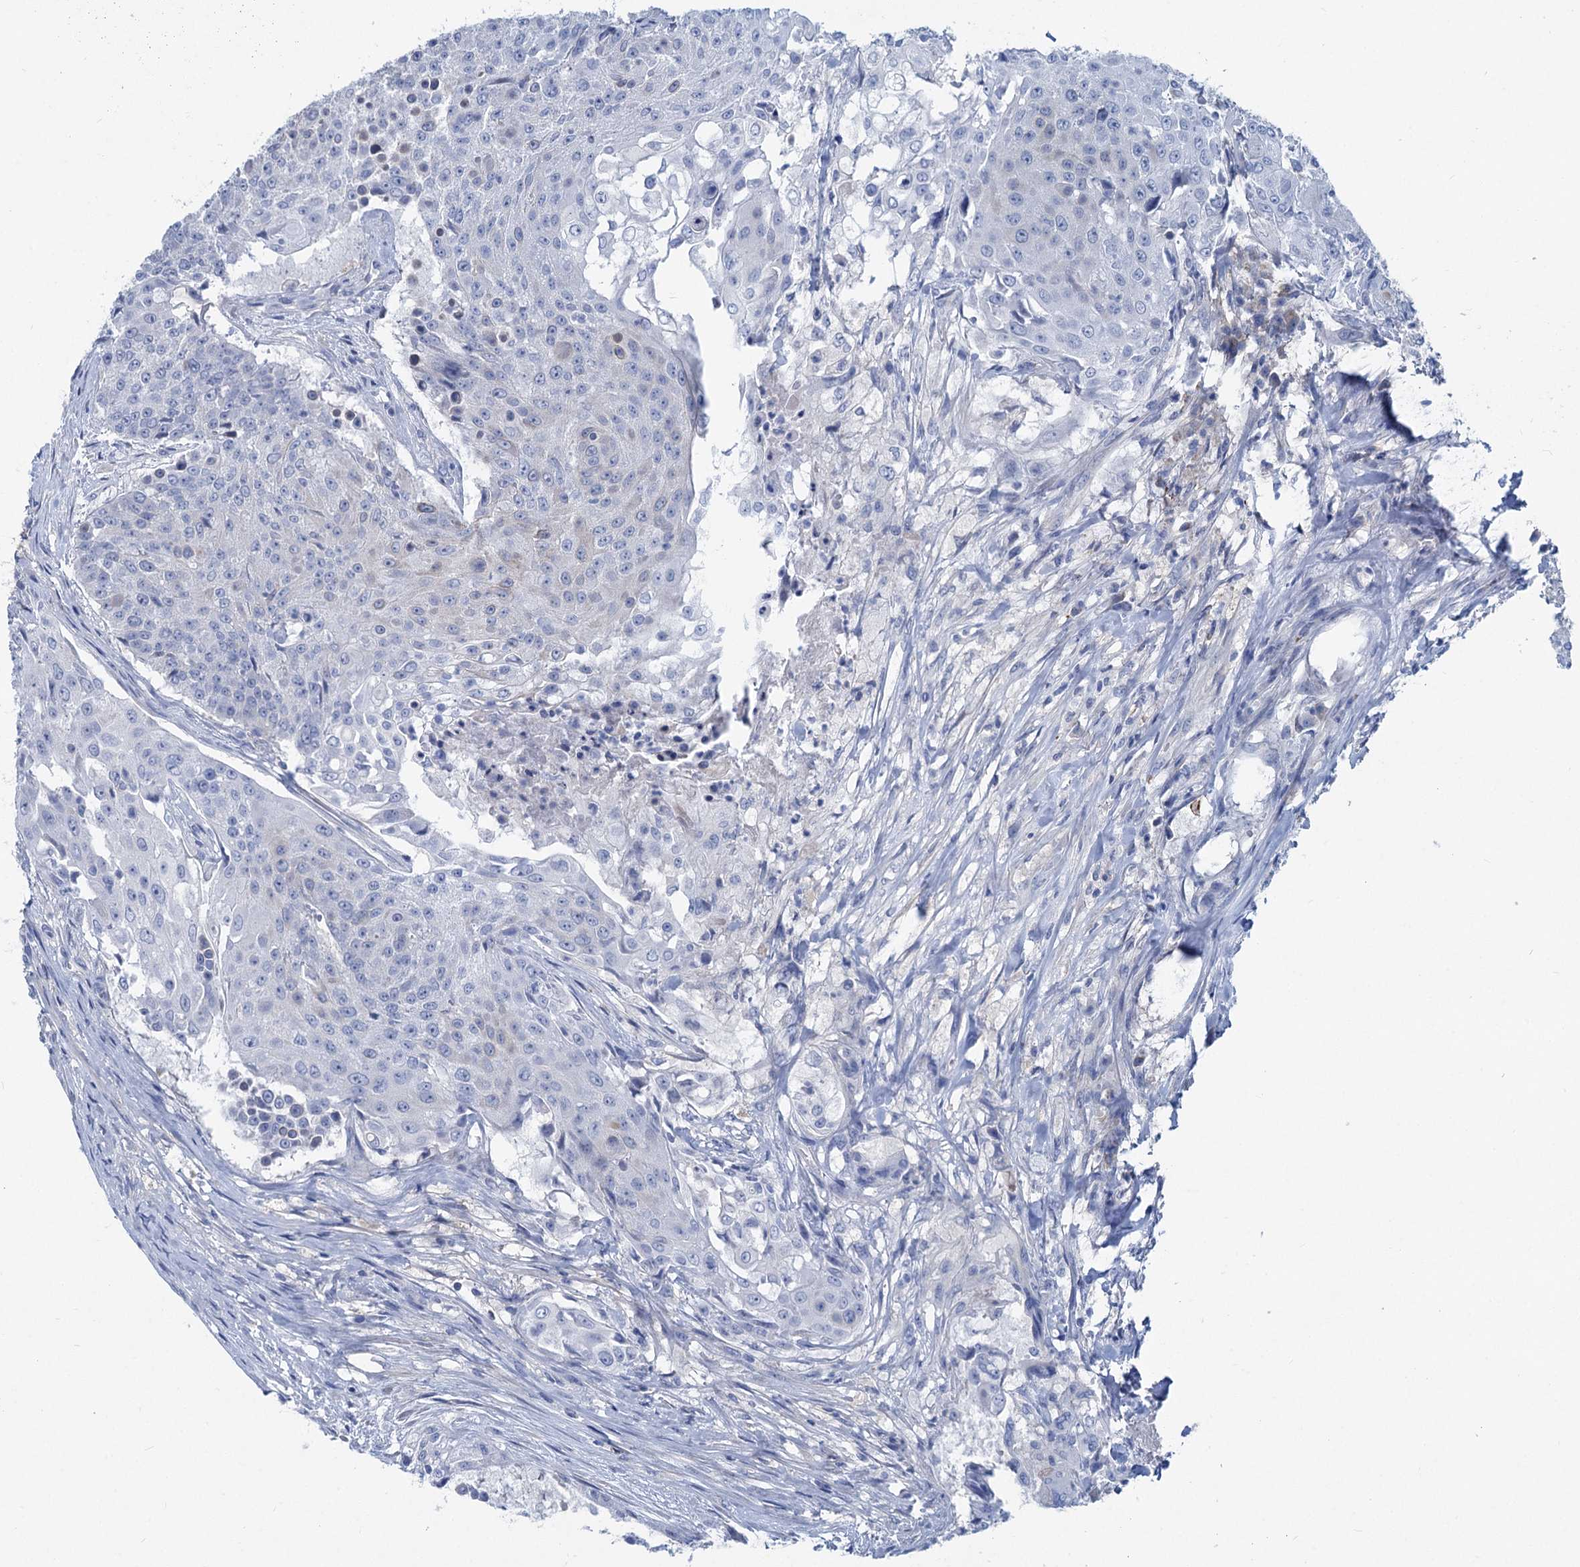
{"staining": {"intensity": "negative", "quantity": "none", "location": "none"}, "tissue": "urothelial cancer", "cell_type": "Tumor cells", "image_type": "cancer", "snomed": [{"axis": "morphology", "description": "Urothelial carcinoma, High grade"}, {"axis": "topography", "description": "Urinary bladder"}], "caption": "The IHC image has no significant positivity in tumor cells of urothelial cancer tissue.", "gene": "CHDH", "patient": {"sex": "female", "age": 63}}